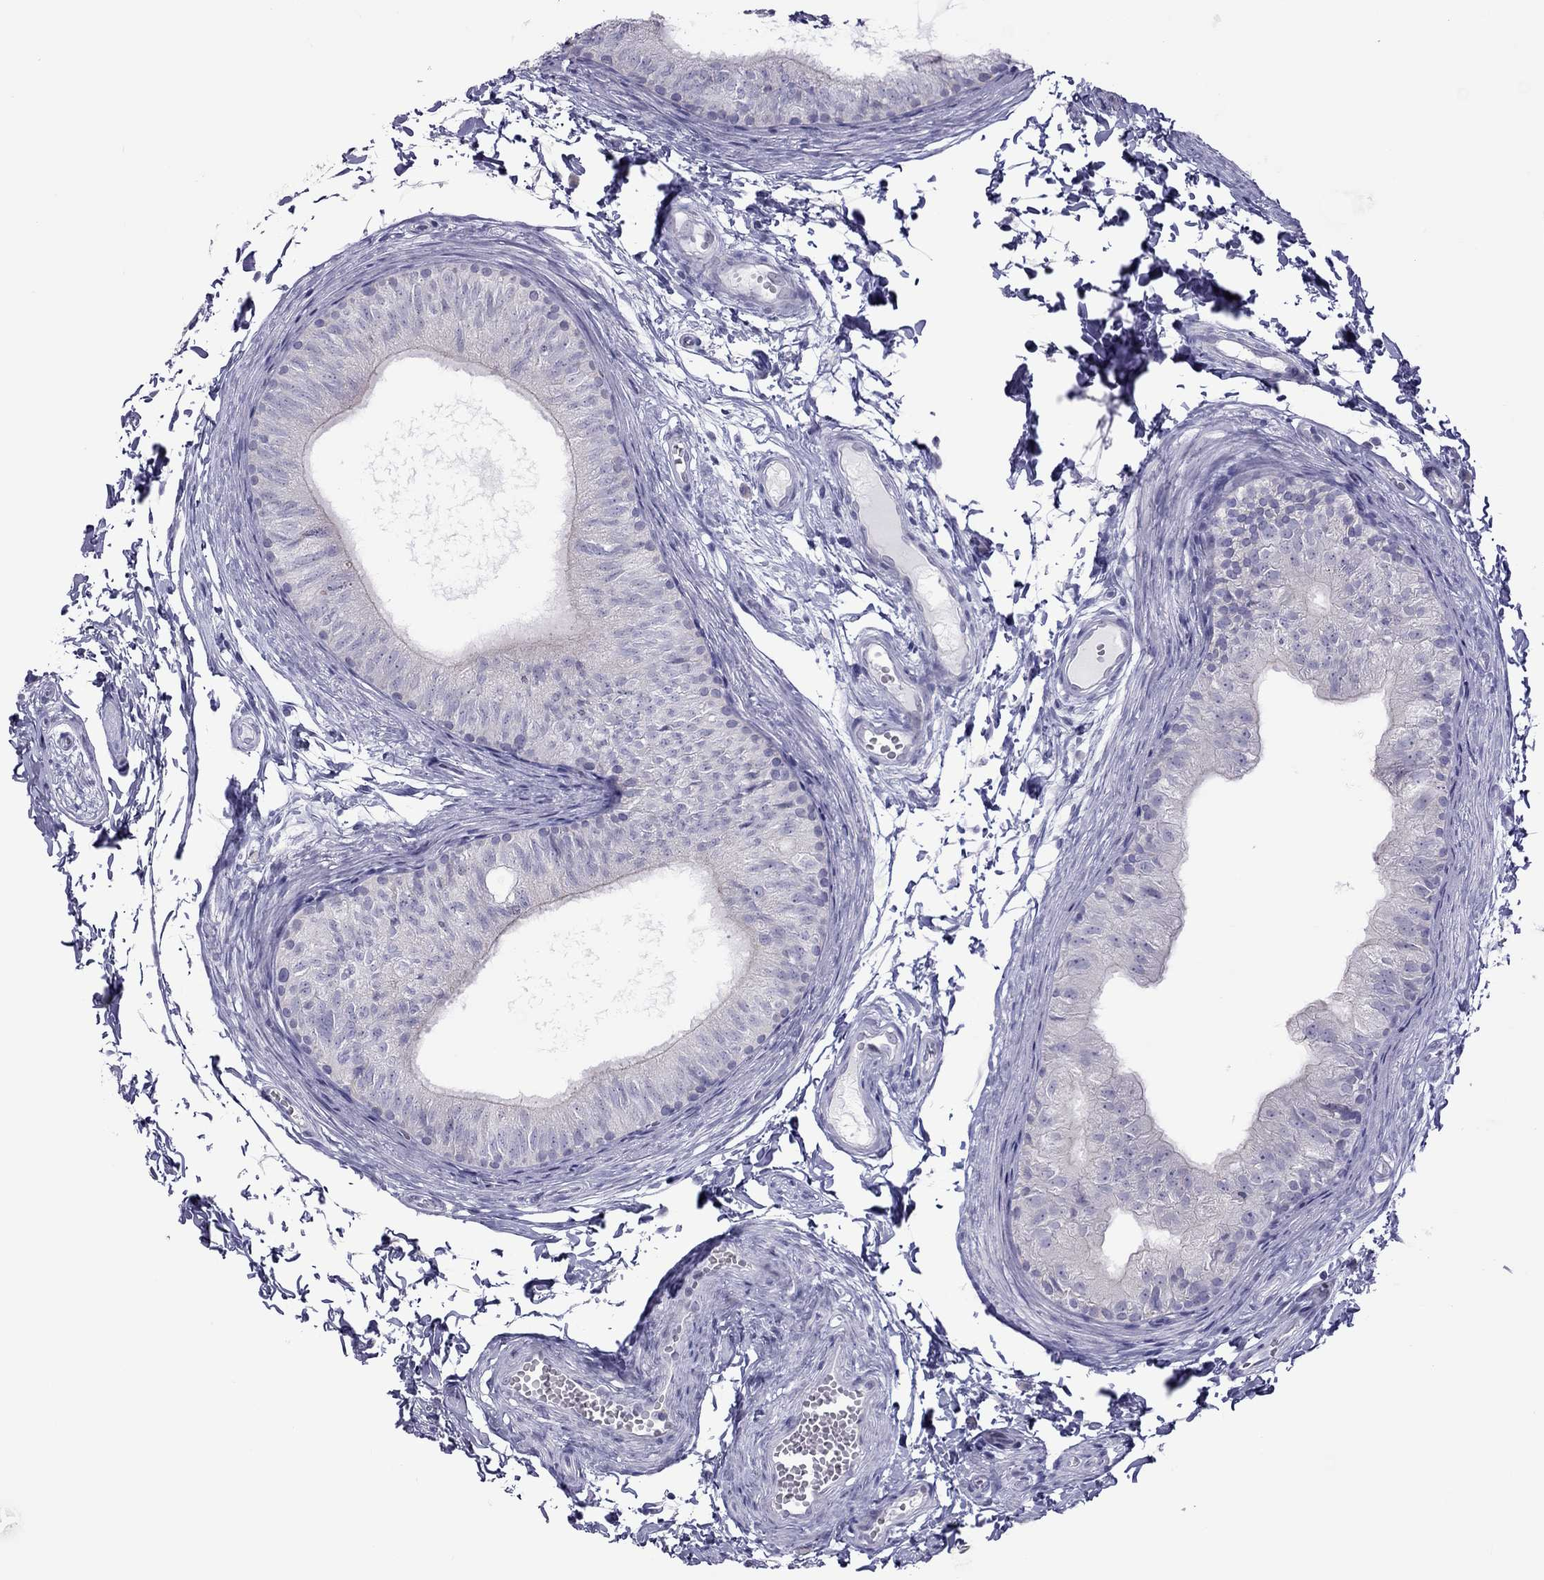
{"staining": {"intensity": "negative", "quantity": "none", "location": "none"}, "tissue": "epididymis", "cell_type": "Glandular cells", "image_type": "normal", "snomed": [{"axis": "morphology", "description": "Normal tissue, NOS"}, {"axis": "topography", "description": "Epididymis"}], "caption": "This photomicrograph is of unremarkable epididymis stained with immunohistochemistry (IHC) to label a protein in brown with the nuclei are counter-stained blue. There is no positivity in glandular cells. (DAB immunohistochemistry visualized using brightfield microscopy, high magnification).", "gene": "TEX14", "patient": {"sex": "male", "age": 22}}